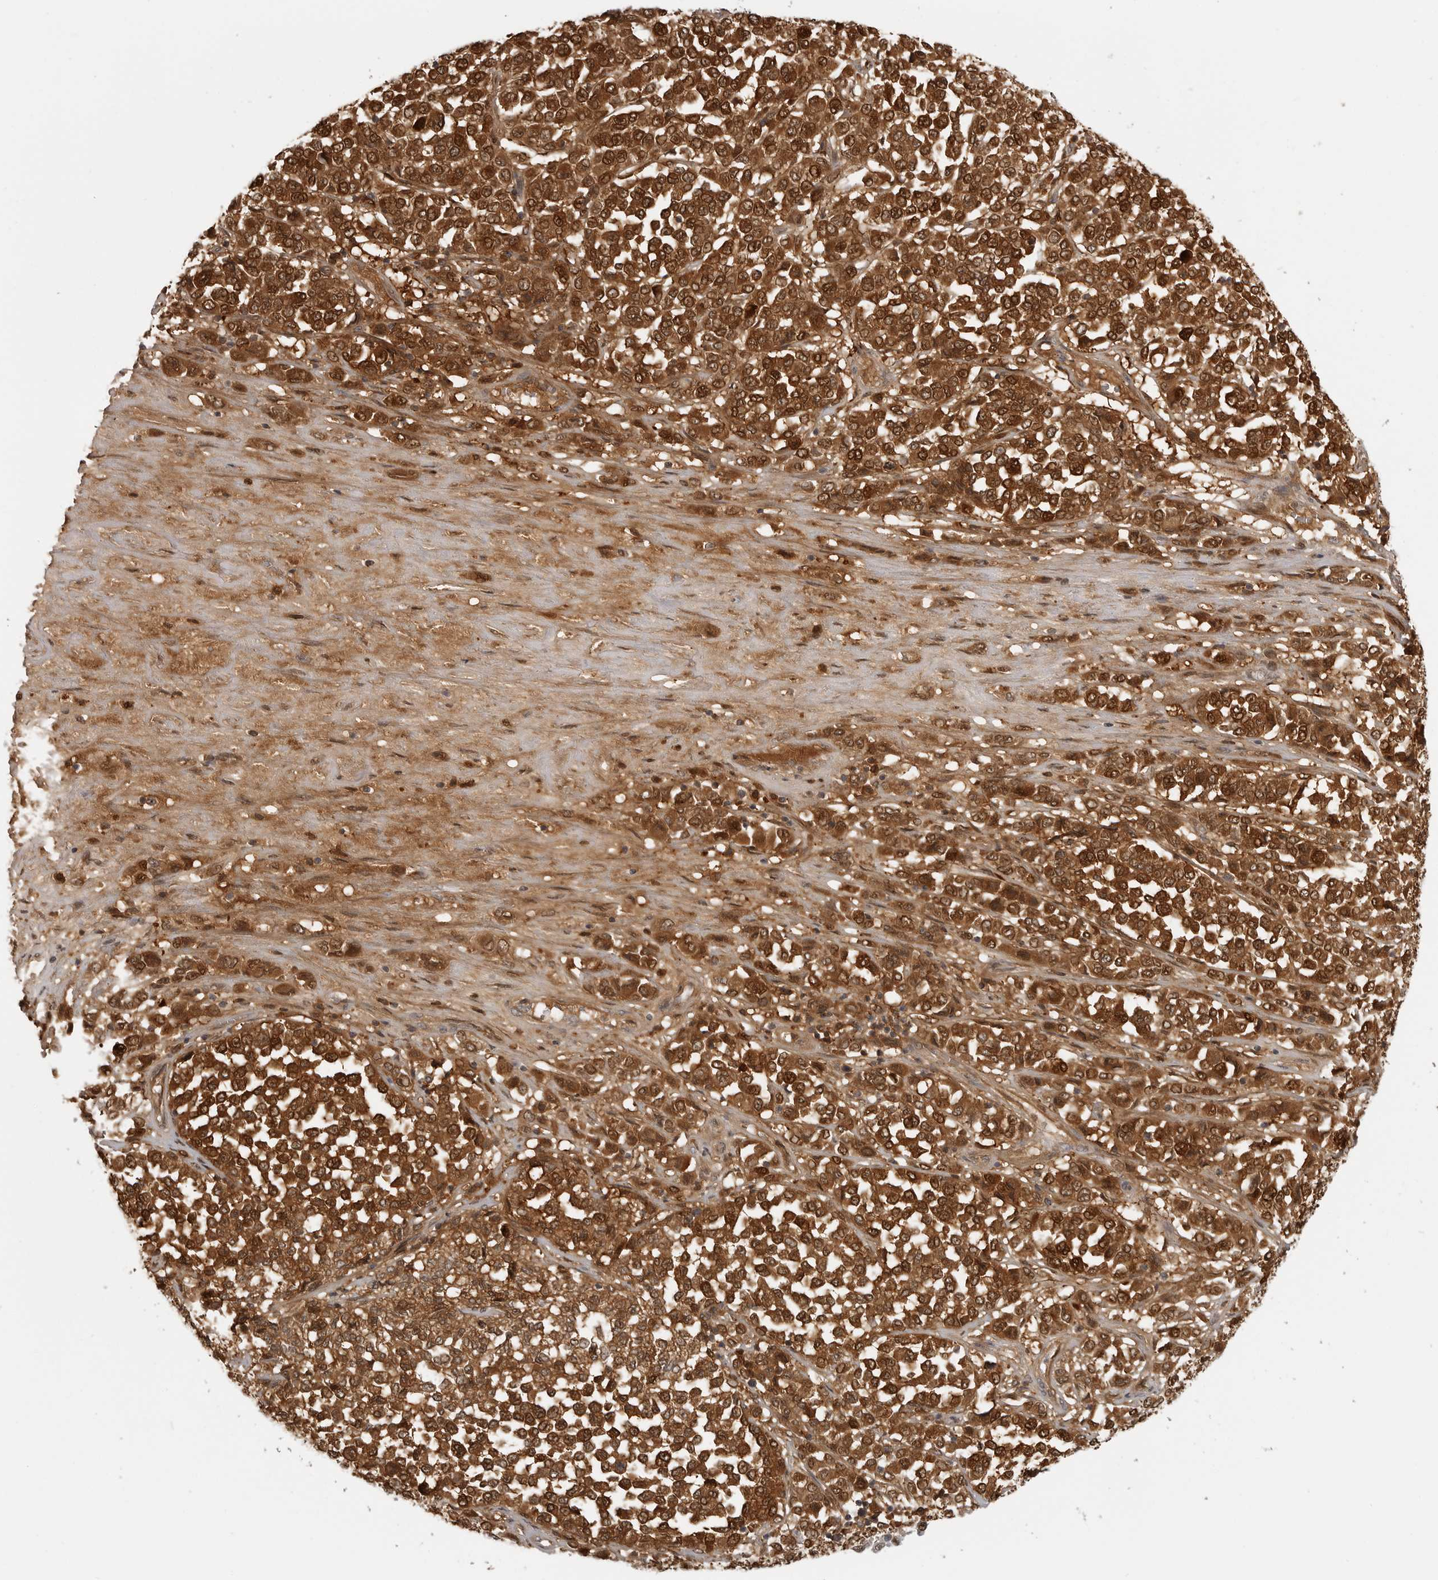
{"staining": {"intensity": "strong", "quantity": ">75%", "location": "cytoplasmic/membranous,nuclear"}, "tissue": "melanoma", "cell_type": "Tumor cells", "image_type": "cancer", "snomed": [{"axis": "morphology", "description": "Malignant melanoma, Metastatic site"}, {"axis": "topography", "description": "Pancreas"}], "caption": "Immunohistochemistry photomicrograph of human melanoma stained for a protein (brown), which shows high levels of strong cytoplasmic/membranous and nuclear staining in approximately >75% of tumor cells.", "gene": "CTIF", "patient": {"sex": "female", "age": 30}}